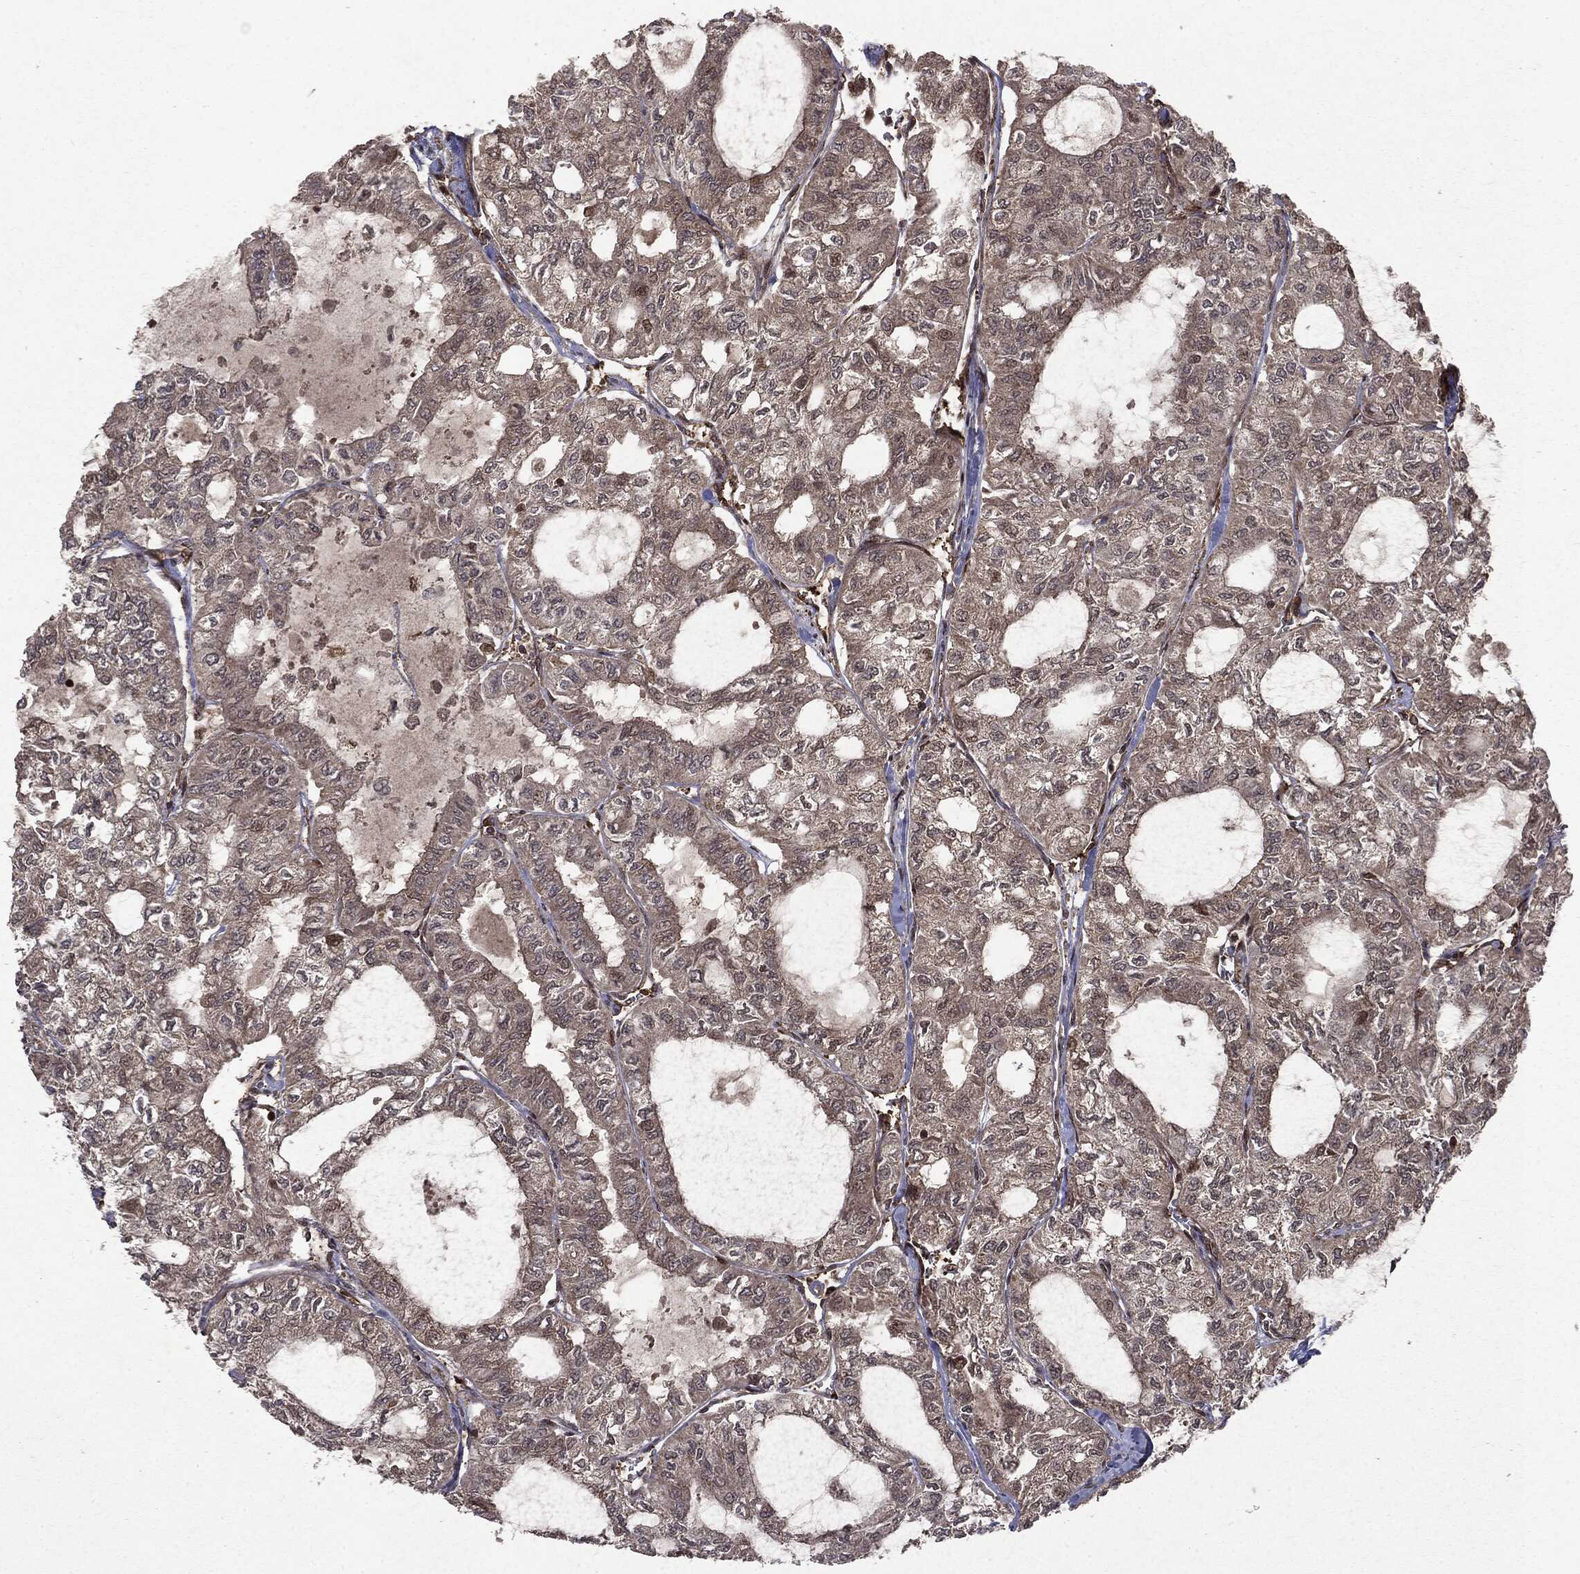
{"staining": {"intensity": "weak", "quantity": "<25%", "location": "cytoplasmic/membranous"}, "tissue": "thyroid cancer", "cell_type": "Tumor cells", "image_type": "cancer", "snomed": [{"axis": "morphology", "description": "Follicular adenoma carcinoma, NOS"}, {"axis": "topography", "description": "Thyroid gland"}], "caption": "Immunohistochemical staining of human follicular adenoma carcinoma (thyroid) demonstrates no significant staining in tumor cells. (Brightfield microscopy of DAB (3,3'-diaminobenzidine) IHC at high magnification).", "gene": "OTUB1", "patient": {"sex": "male", "age": 75}}